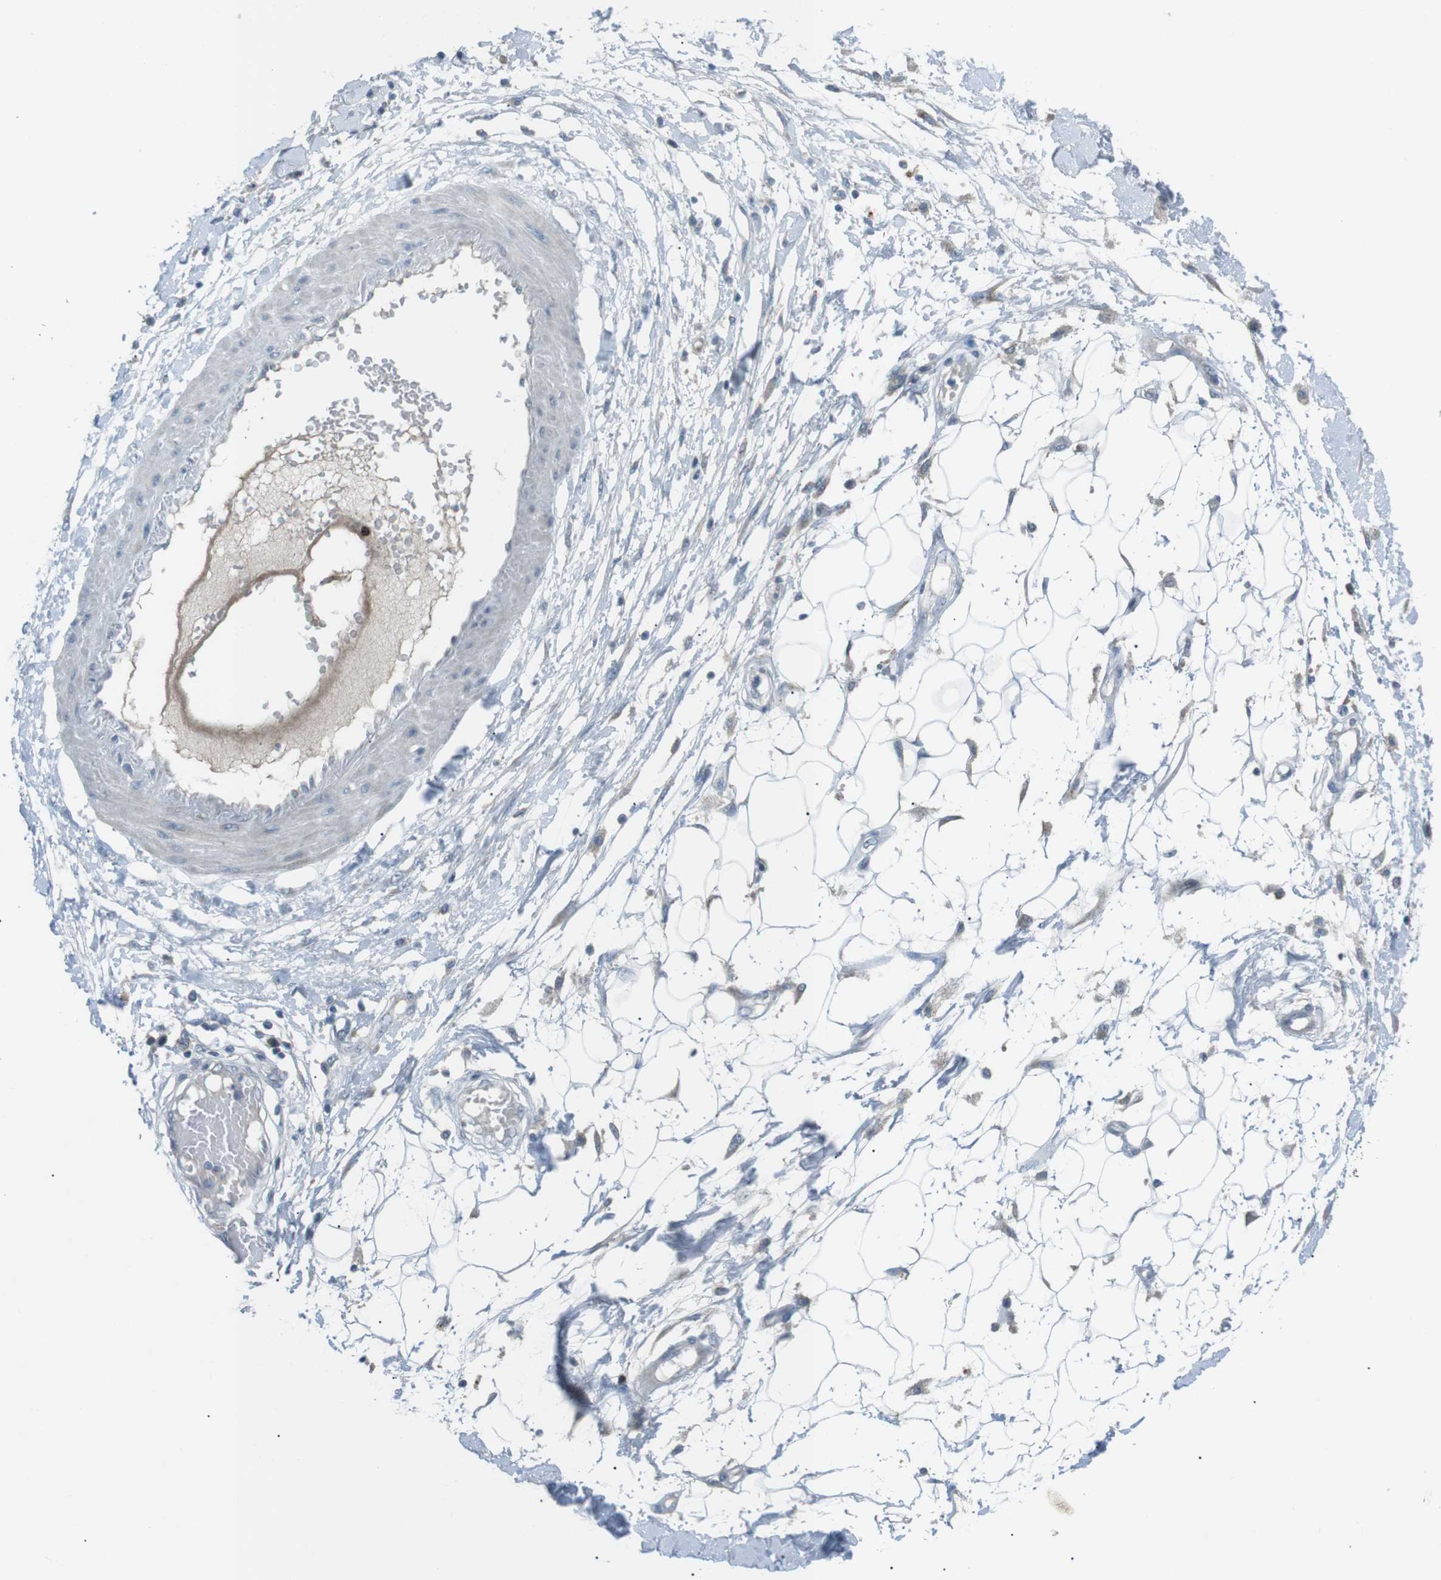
{"staining": {"intensity": "negative", "quantity": "none", "location": "none"}, "tissue": "adipose tissue", "cell_type": "Adipocytes", "image_type": "normal", "snomed": [{"axis": "morphology", "description": "Normal tissue, NOS"}, {"axis": "morphology", "description": "Squamous cell carcinoma, NOS"}, {"axis": "topography", "description": "Skin"}, {"axis": "topography", "description": "Peripheral nerve tissue"}], "caption": "Immunohistochemical staining of normal adipose tissue reveals no significant positivity in adipocytes.", "gene": "FCRLA", "patient": {"sex": "male", "age": 83}}